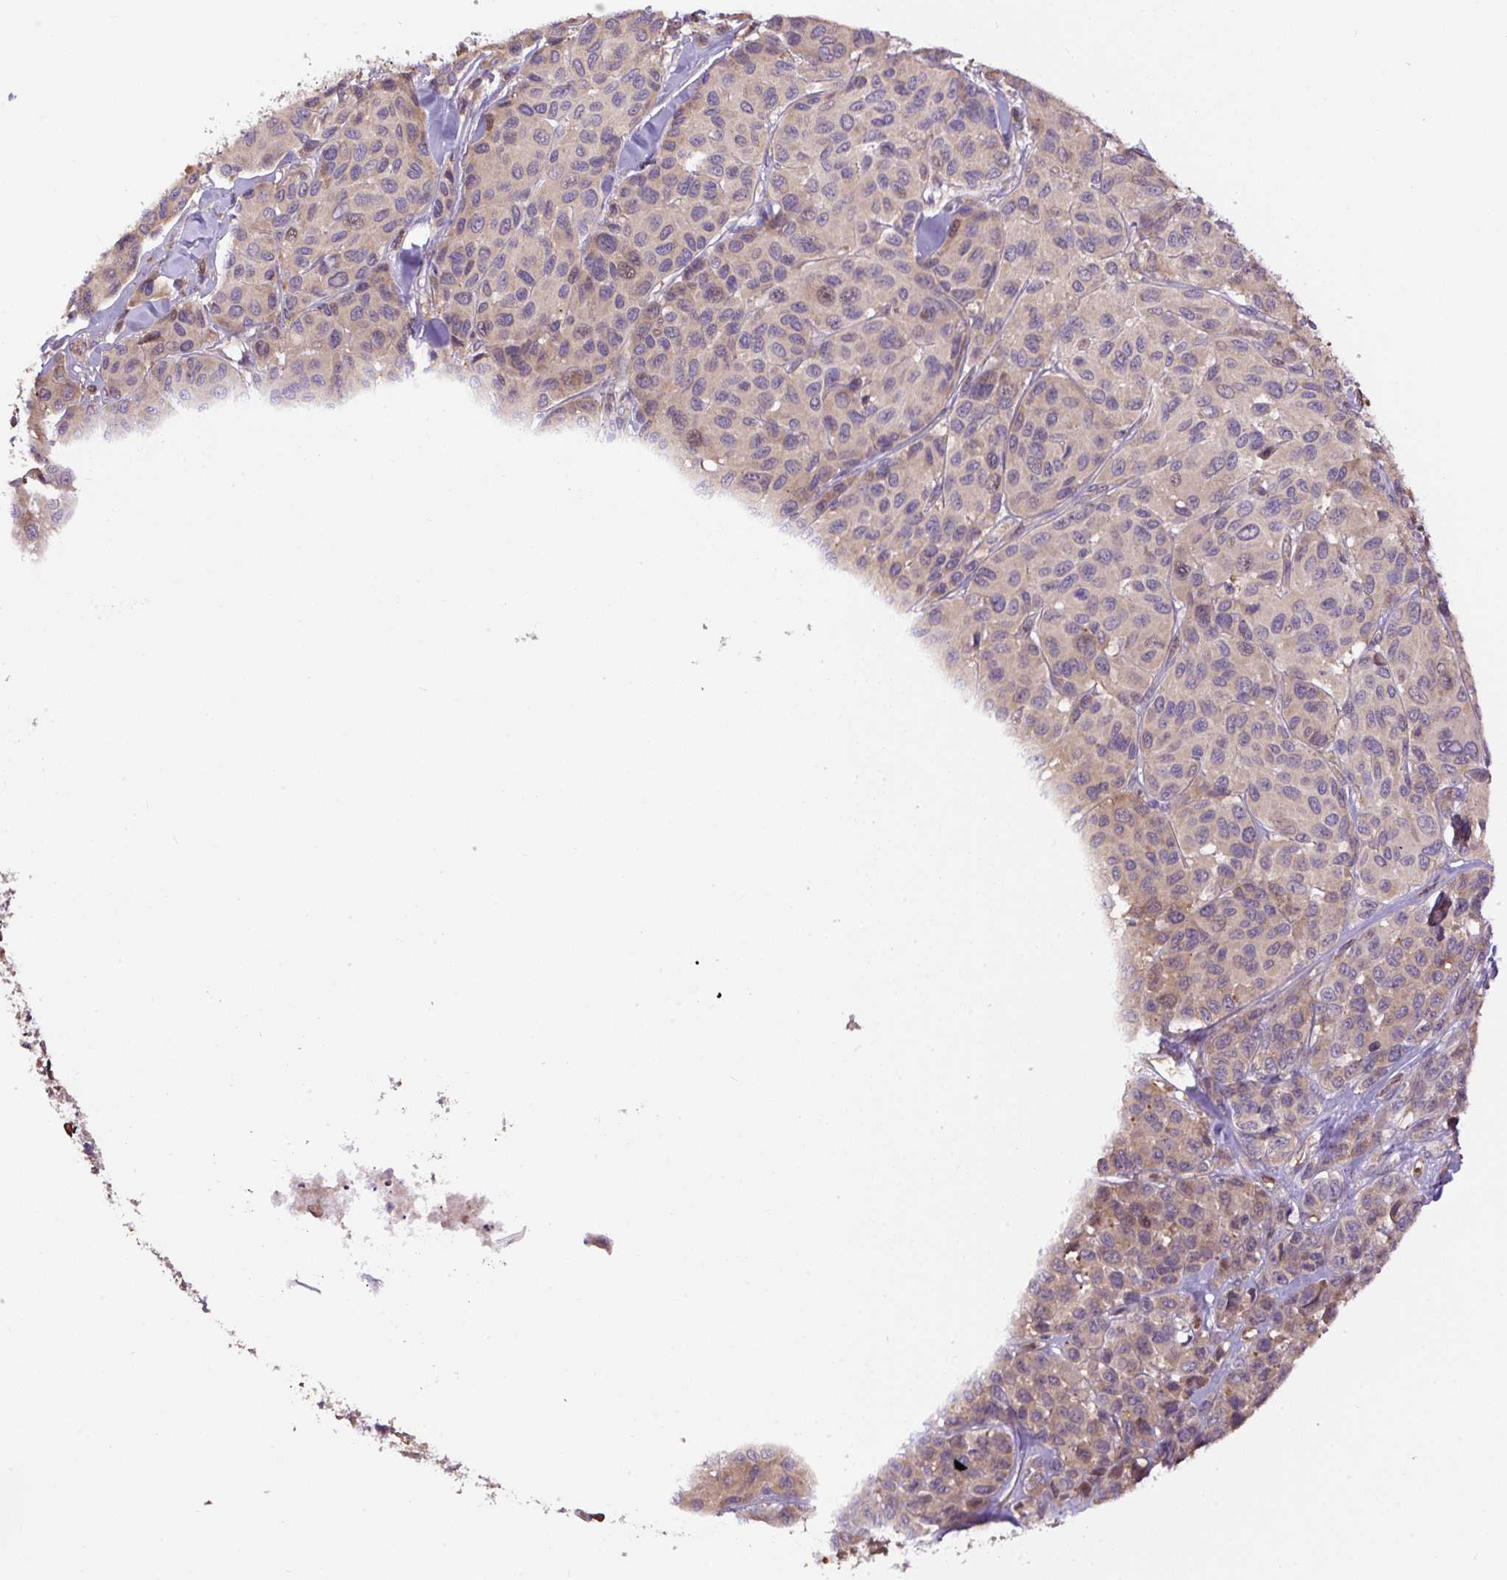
{"staining": {"intensity": "weak", "quantity": "<25%", "location": "cytoplasmic/membranous"}, "tissue": "melanoma", "cell_type": "Tumor cells", "image_type": "cancer", "snomed": [{"axis": "morphology", "description": "Malignant melanoma, NOS"}, {"axis": "topography", "description": "Skin"}], "caption": "High power microscopy image of an immunohistochemistry micrograph of melanoma, revealing no significant staining in tumor cells.", "gene": "PPME1", "patient": {"sex": "female", "age": 66}}